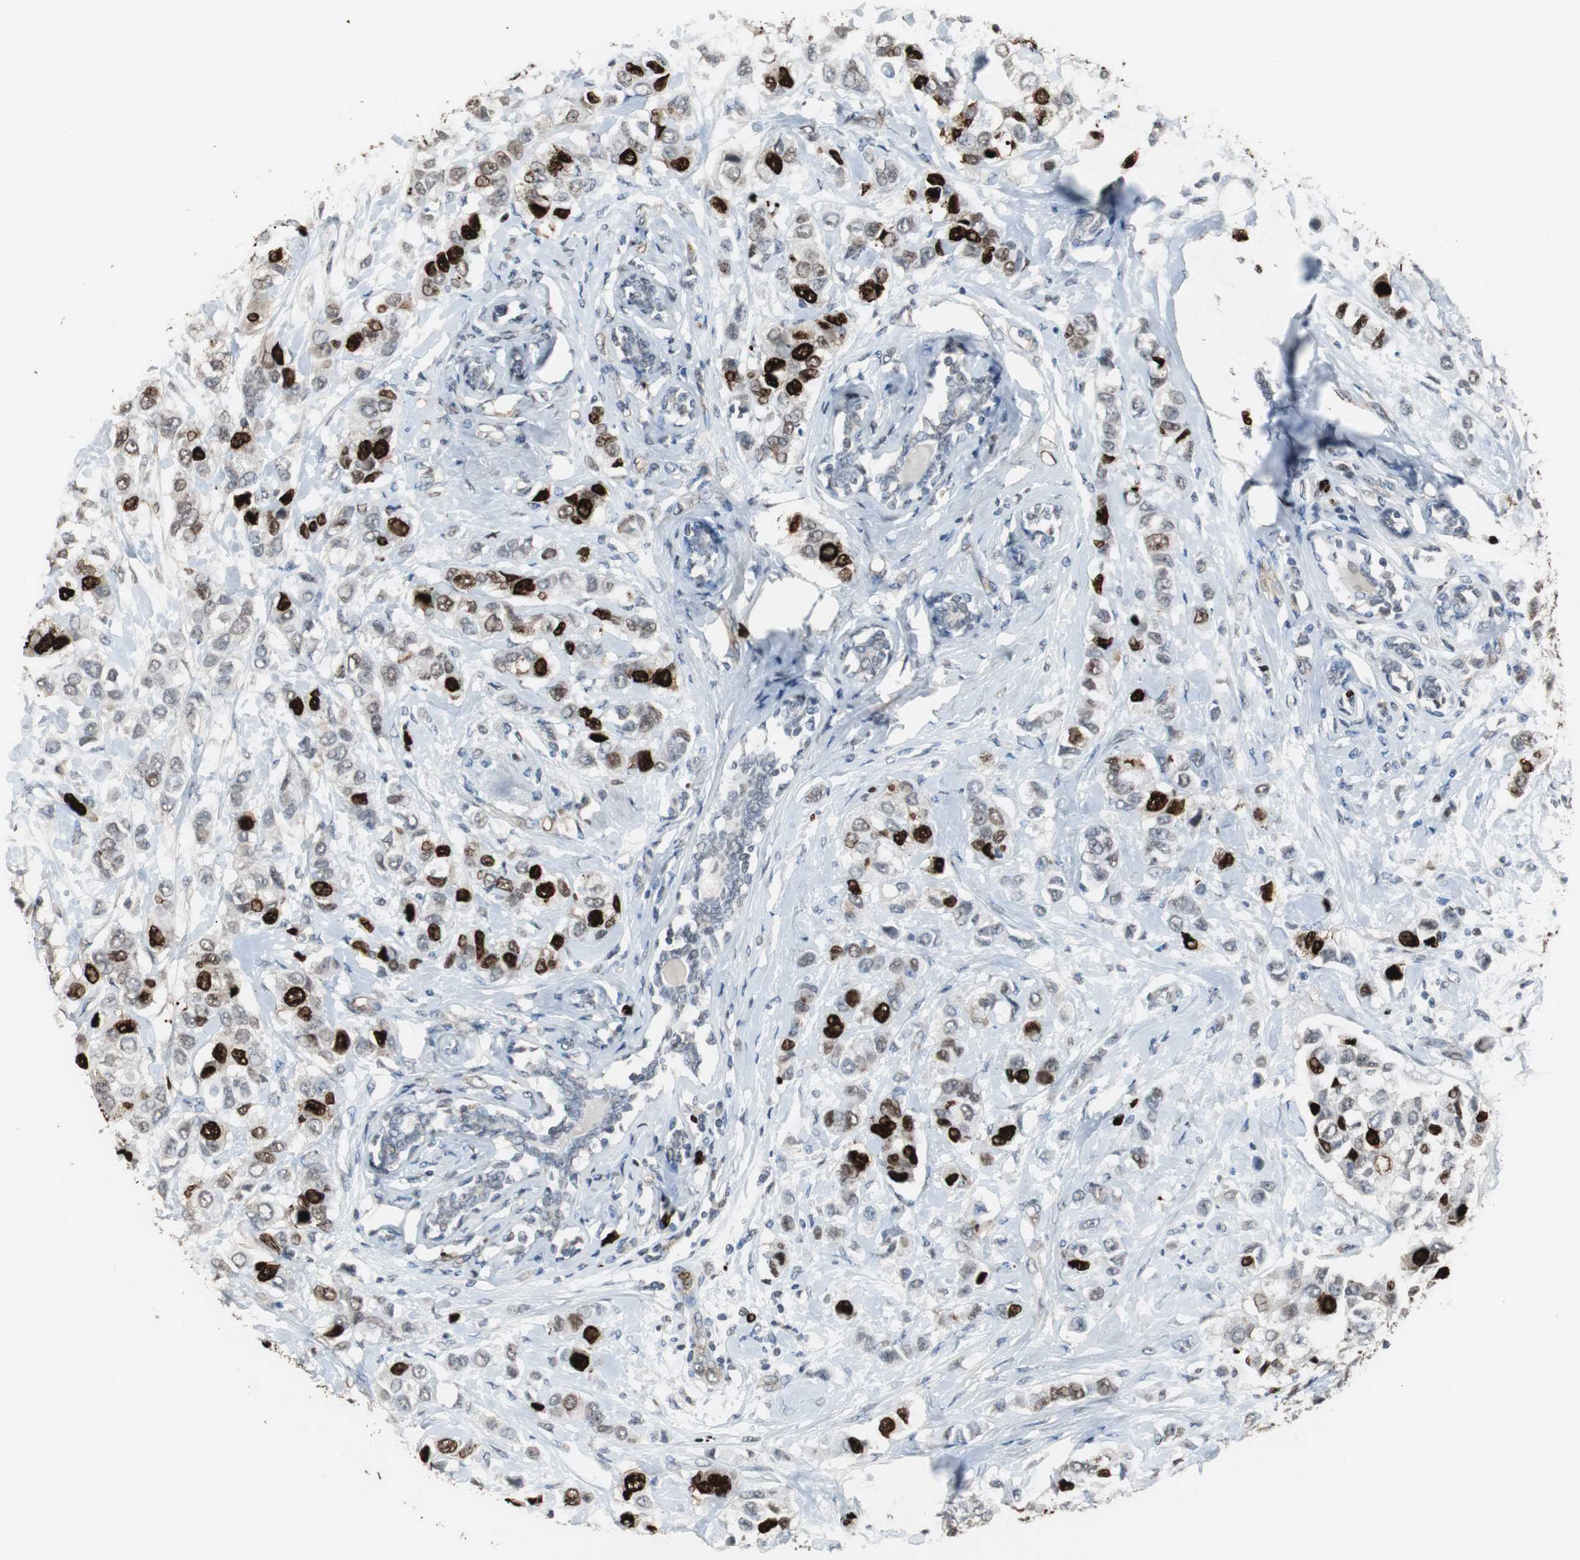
{"staining": {"intensity": "strong", "quantity": "25%-75%", "location": "nuclear"}, "tissue": "breast cancer", "cell_type": "Tumor cells", "image_type": "cancer", "snomed": [{"axis": "morphology", "description": "Duct carcinoma"}, {"axis": "topography", "description": "Breast"}], "caption": "Immunohistochemistry micrograph of human breast cancer (intraductal carcinoma) stained for a protein (brown), which displays high levels of strong nuclear staining in approximately 25%-75% of tumor cells.", "gene": "TOP2A", "patient": {"sex": "female", "age": 50}}